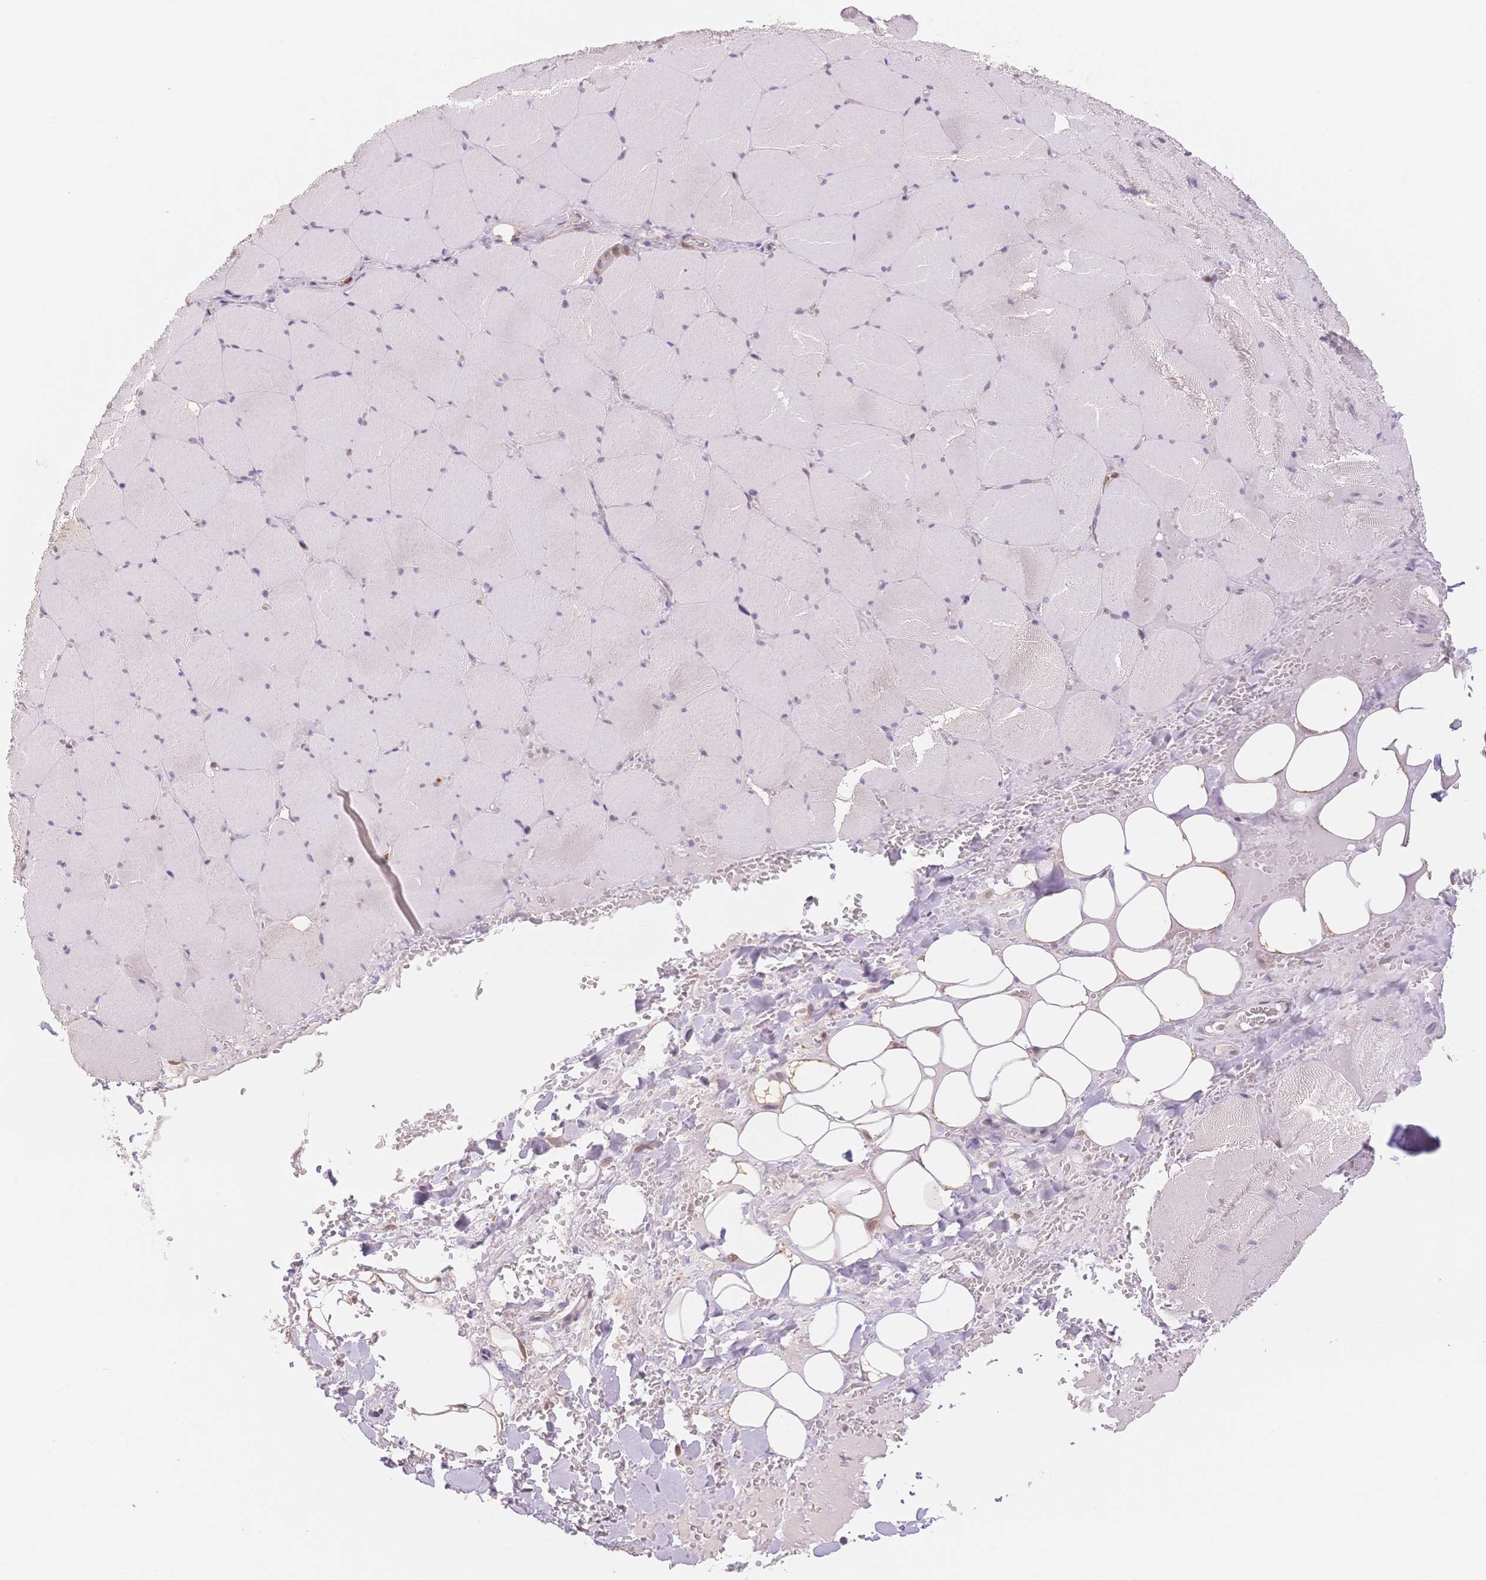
{"staining": {"intensity": "negative", "quantity": "none", "location": "none"}, "tissue": "skeletal muscle", "cell_type": "Myocytes", "image_type": "normal", "snomed": [{"axis": "morphology", "description": "Normal tissue, NOS"}, {"axis": "topography", "description": "Skeletal muscle"}, {"axis": "topography", "description": "Head-Neck"}], "caption": "The histopathology image demonstrates no significant positivity in myocytes of skeletal muscle.", "gene": "STK39", "patient": {"sex": "male", "age": 66}}